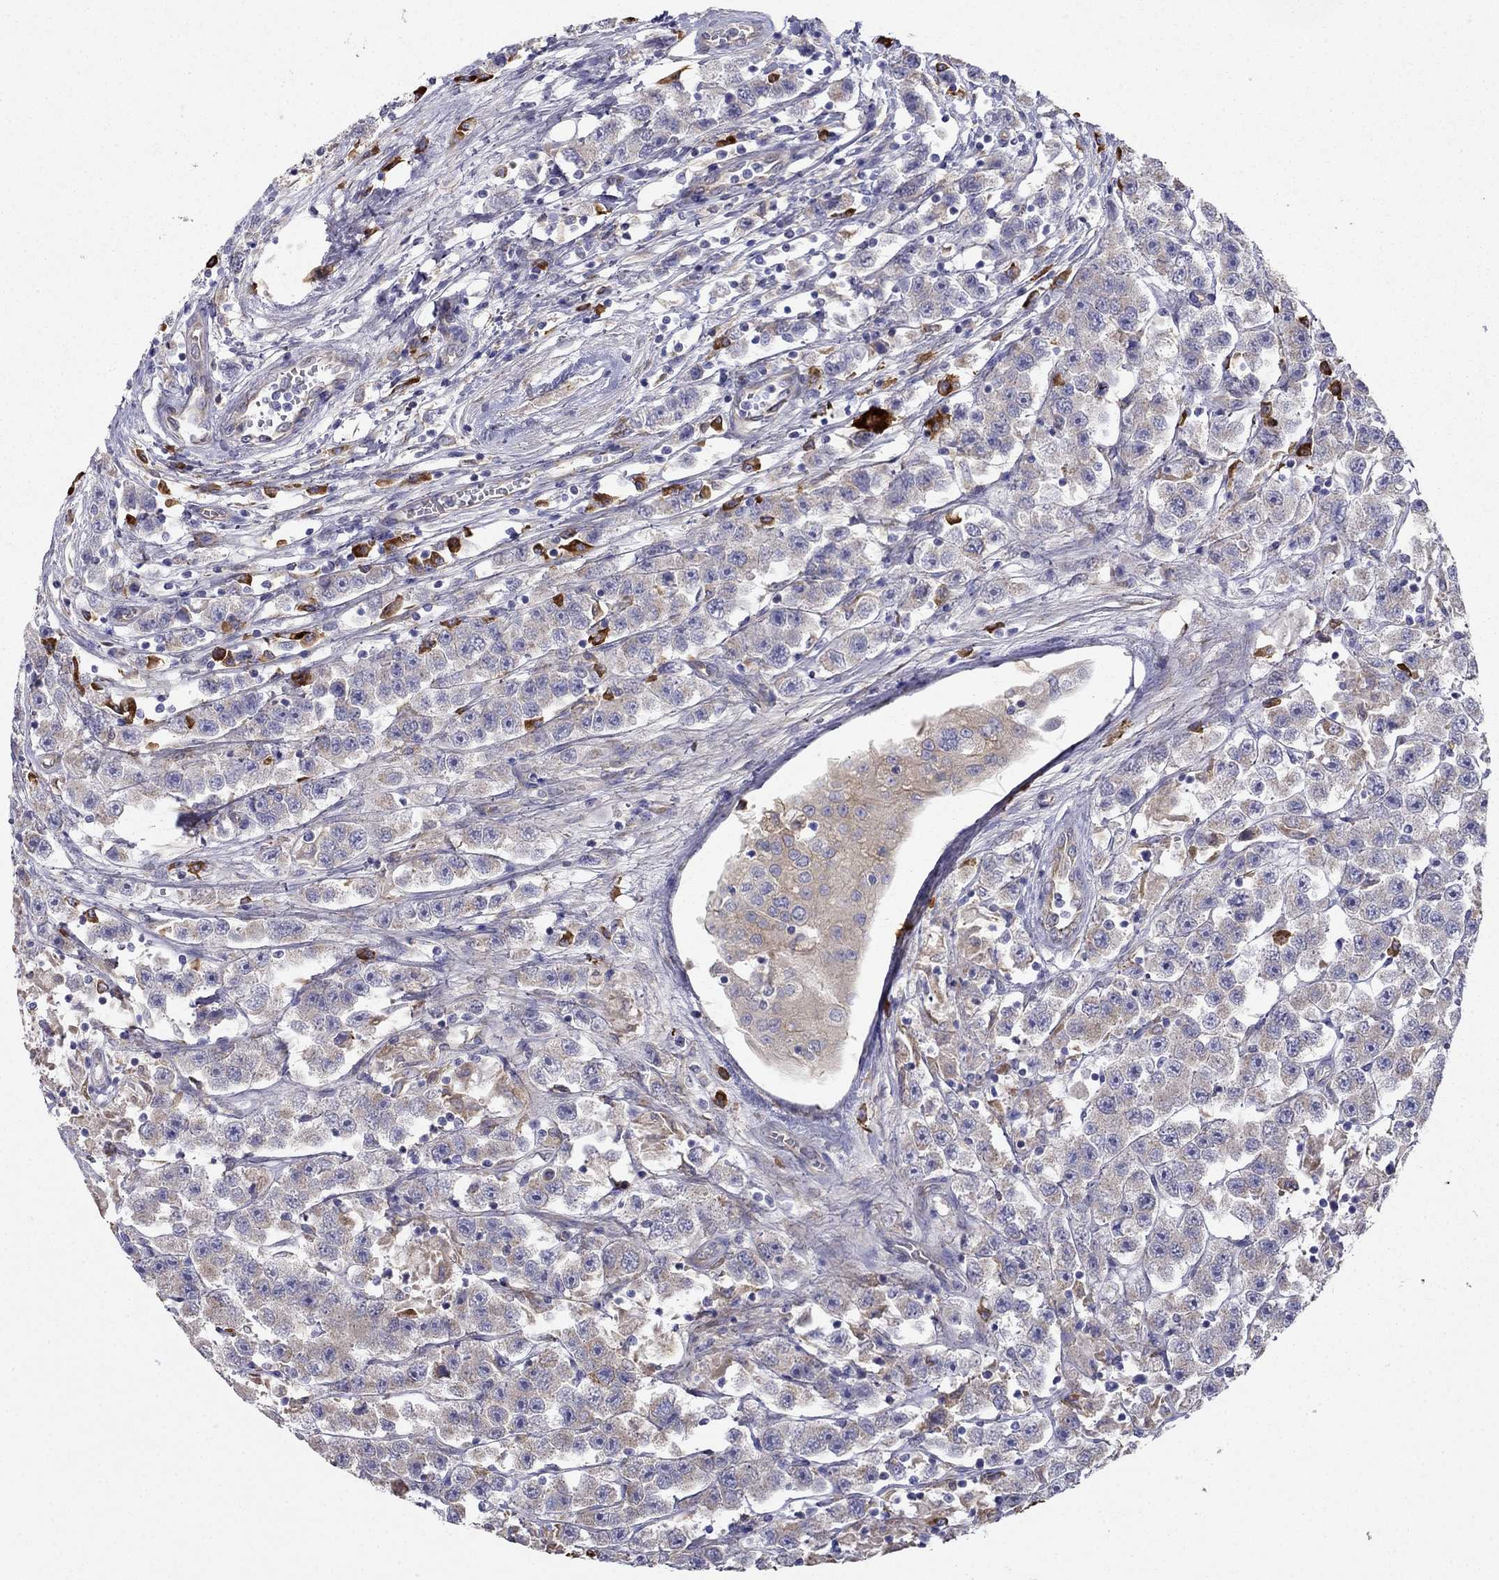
{"staining": {"intensity": "weak", "quantity": ">75%", "location": "cytoplasmic/membranous"}, "tissue": "testis cancer", "cell_type": "Tumor cells", "image_type": "cancer", "snomed": [{"axis": "morphology", "description": "Seminoma, NOS"}, {"axis": "topography", "description": "Testis"}], "caption": "DAB (3,3'-diaminobenzidine) immunohistochemical staining of testis cancer (seminoma) exhibits weak cytoplasmic/membranous protein expression in approximately >75% of tumor cells.", "gene": "LONRF2", "patient": {"sex": "male", "age": 45}}